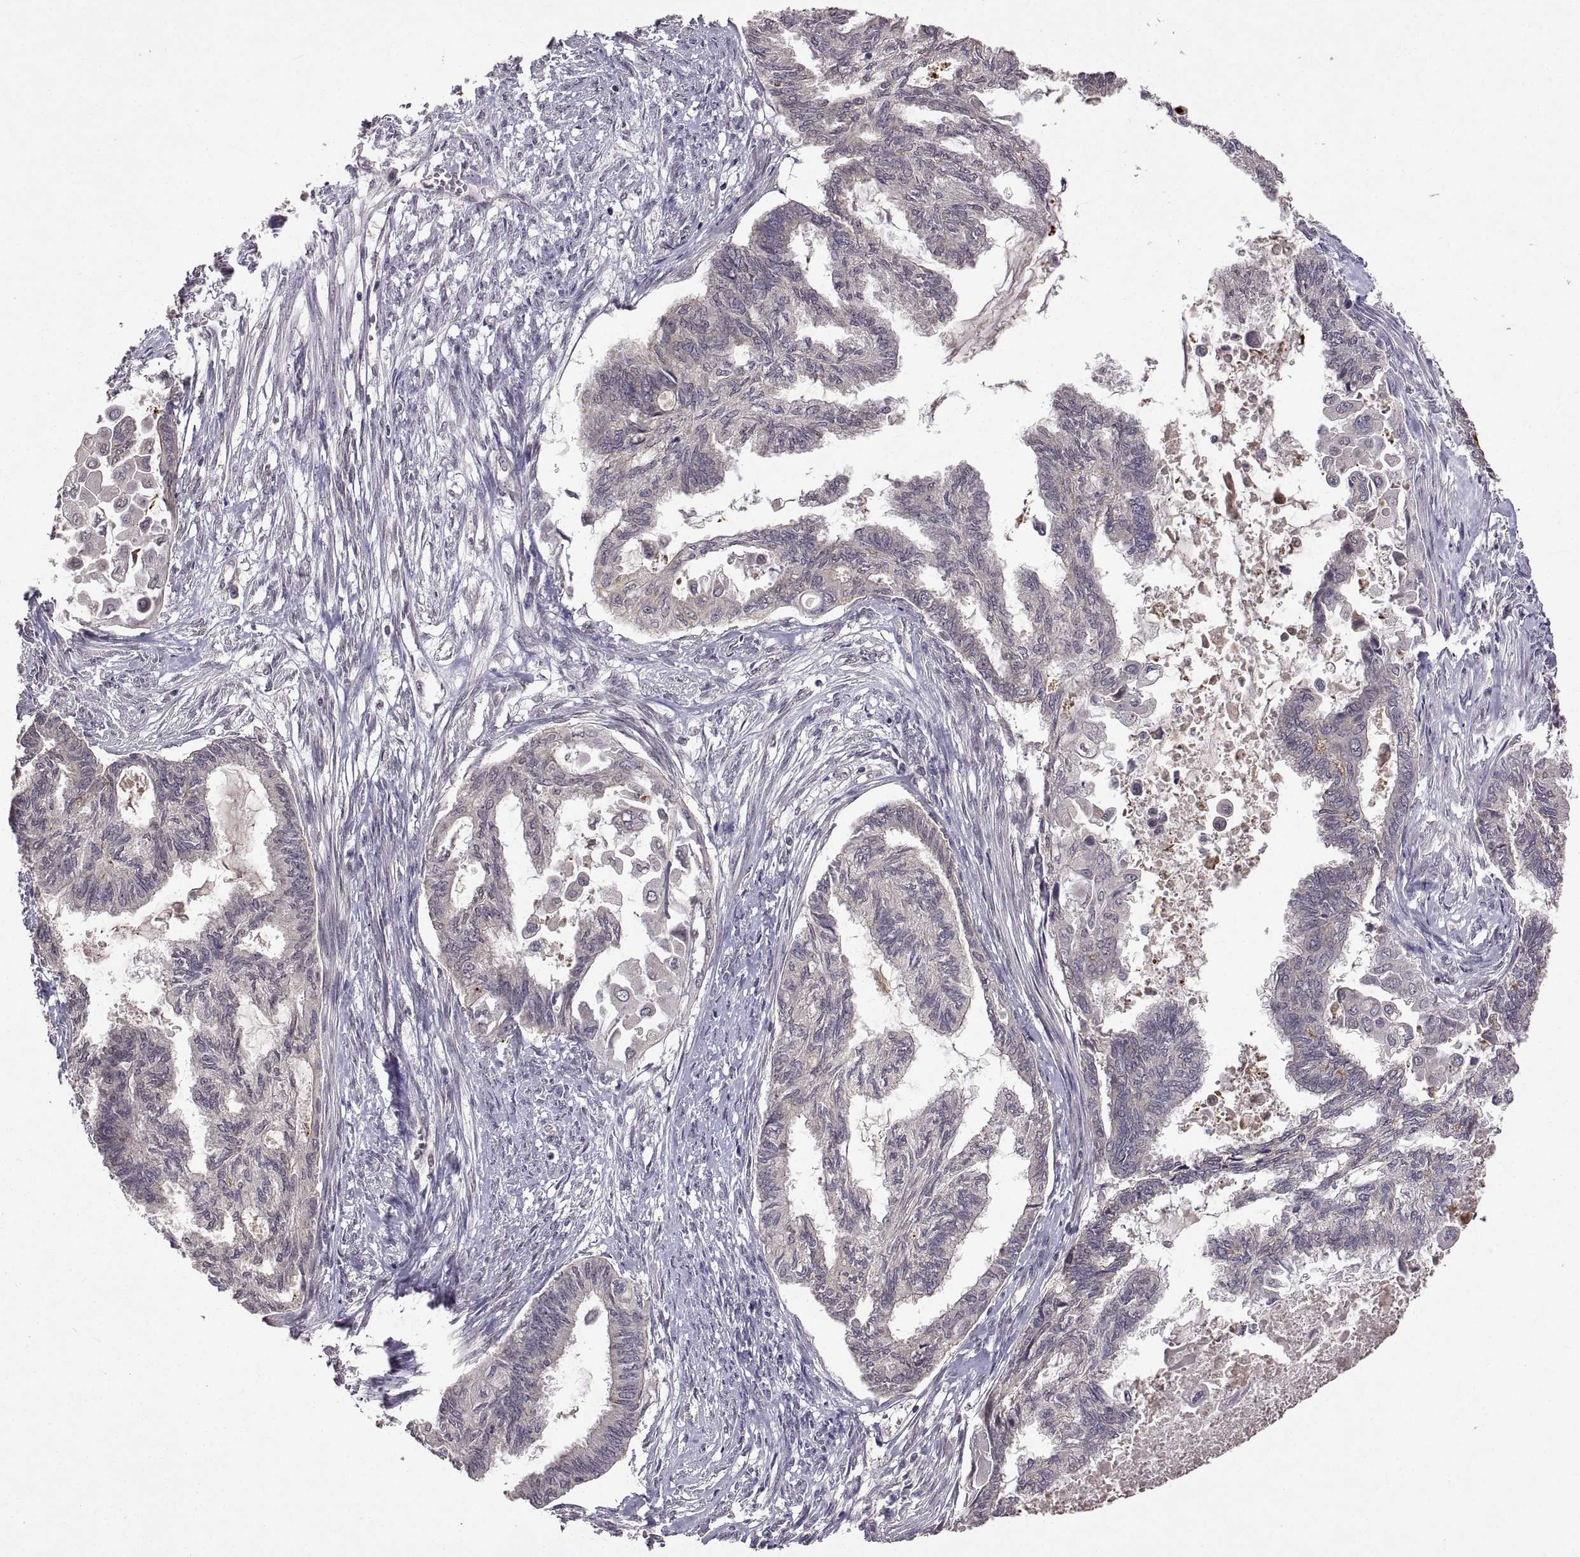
{"staining": {"intensity": "negative", "quantity": "none", "location": "none"}, "tissue": "endometrial cancer", "cell_type": "Tumor cells", "image_type": "cancer", "snomed": [{"axis": "morphology", "description": "Adenocarcinoma, NOS"}, {"axis": "topography", "description": "Endometrium"}], "caption": "A high-resolution micrograph shows immunohistochemistry (IHC) staining of endometrial adenocarcinoma, which exhibits no significant positivity in tumor cells.", "gene": "LAMA1", "patient": {"sex": "female", "age": 86}}